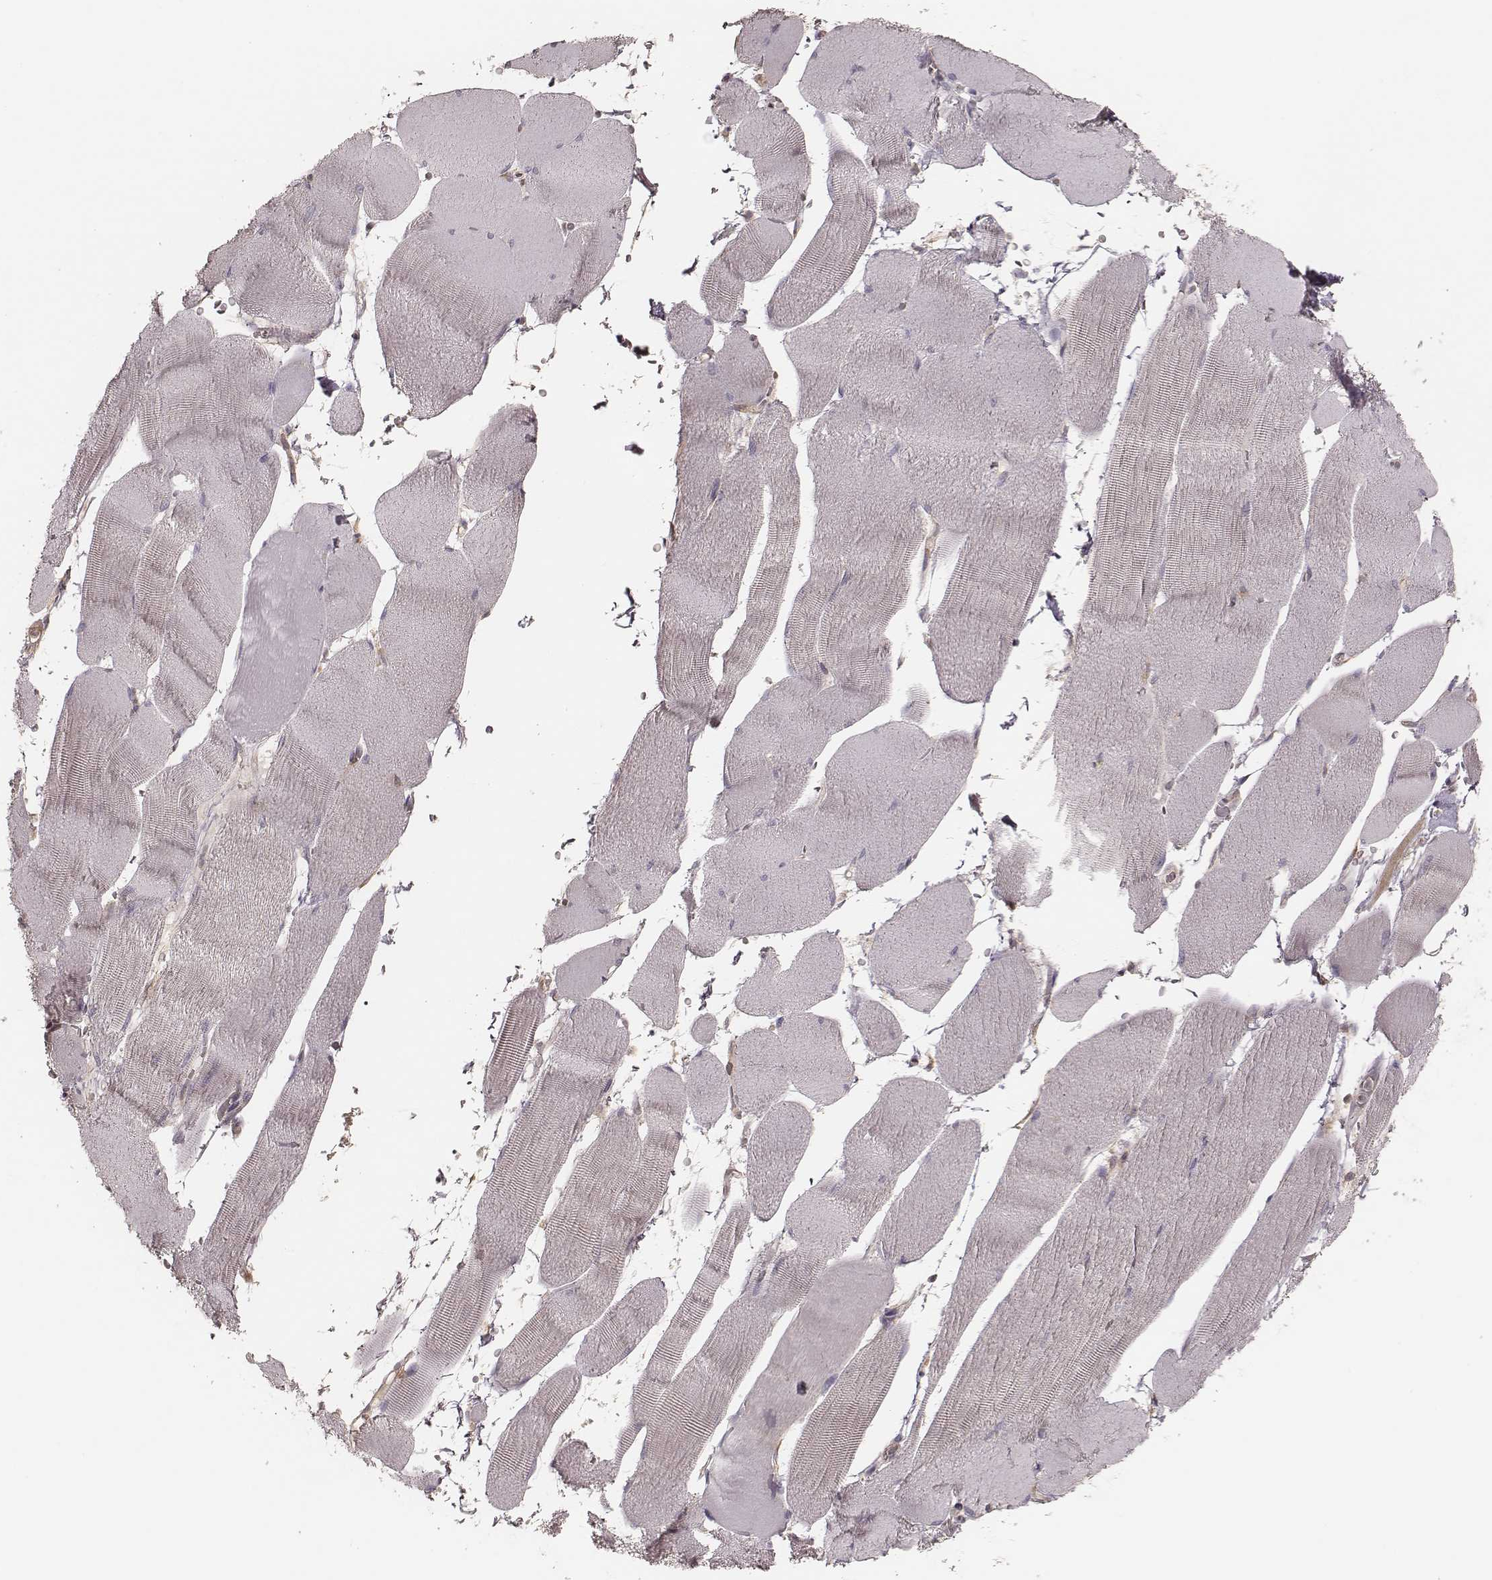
{"staining": {"intensity": "negative", "quantity": "none", "location": "none"}, "tissue": "skeletal muscle", "cell_type": "Myocytes", "image_type": "normal", "snomed": [{"axis": "morphology", "description": "Normal tissue, NOS"}, {"axis": "topography", "description": "Skeletal muscle"}], "caption": "Immunohistochemistry (IHC) micrograph of normal skeletal muscle: human skeletal muscle stained with DAB exhibits no significant protein expression in myocytes. (Immunohistochemistry, brightfield microscopy, high magnification).", "gene": "CARS1", "patient": {"sex": "male", "age": 56}}